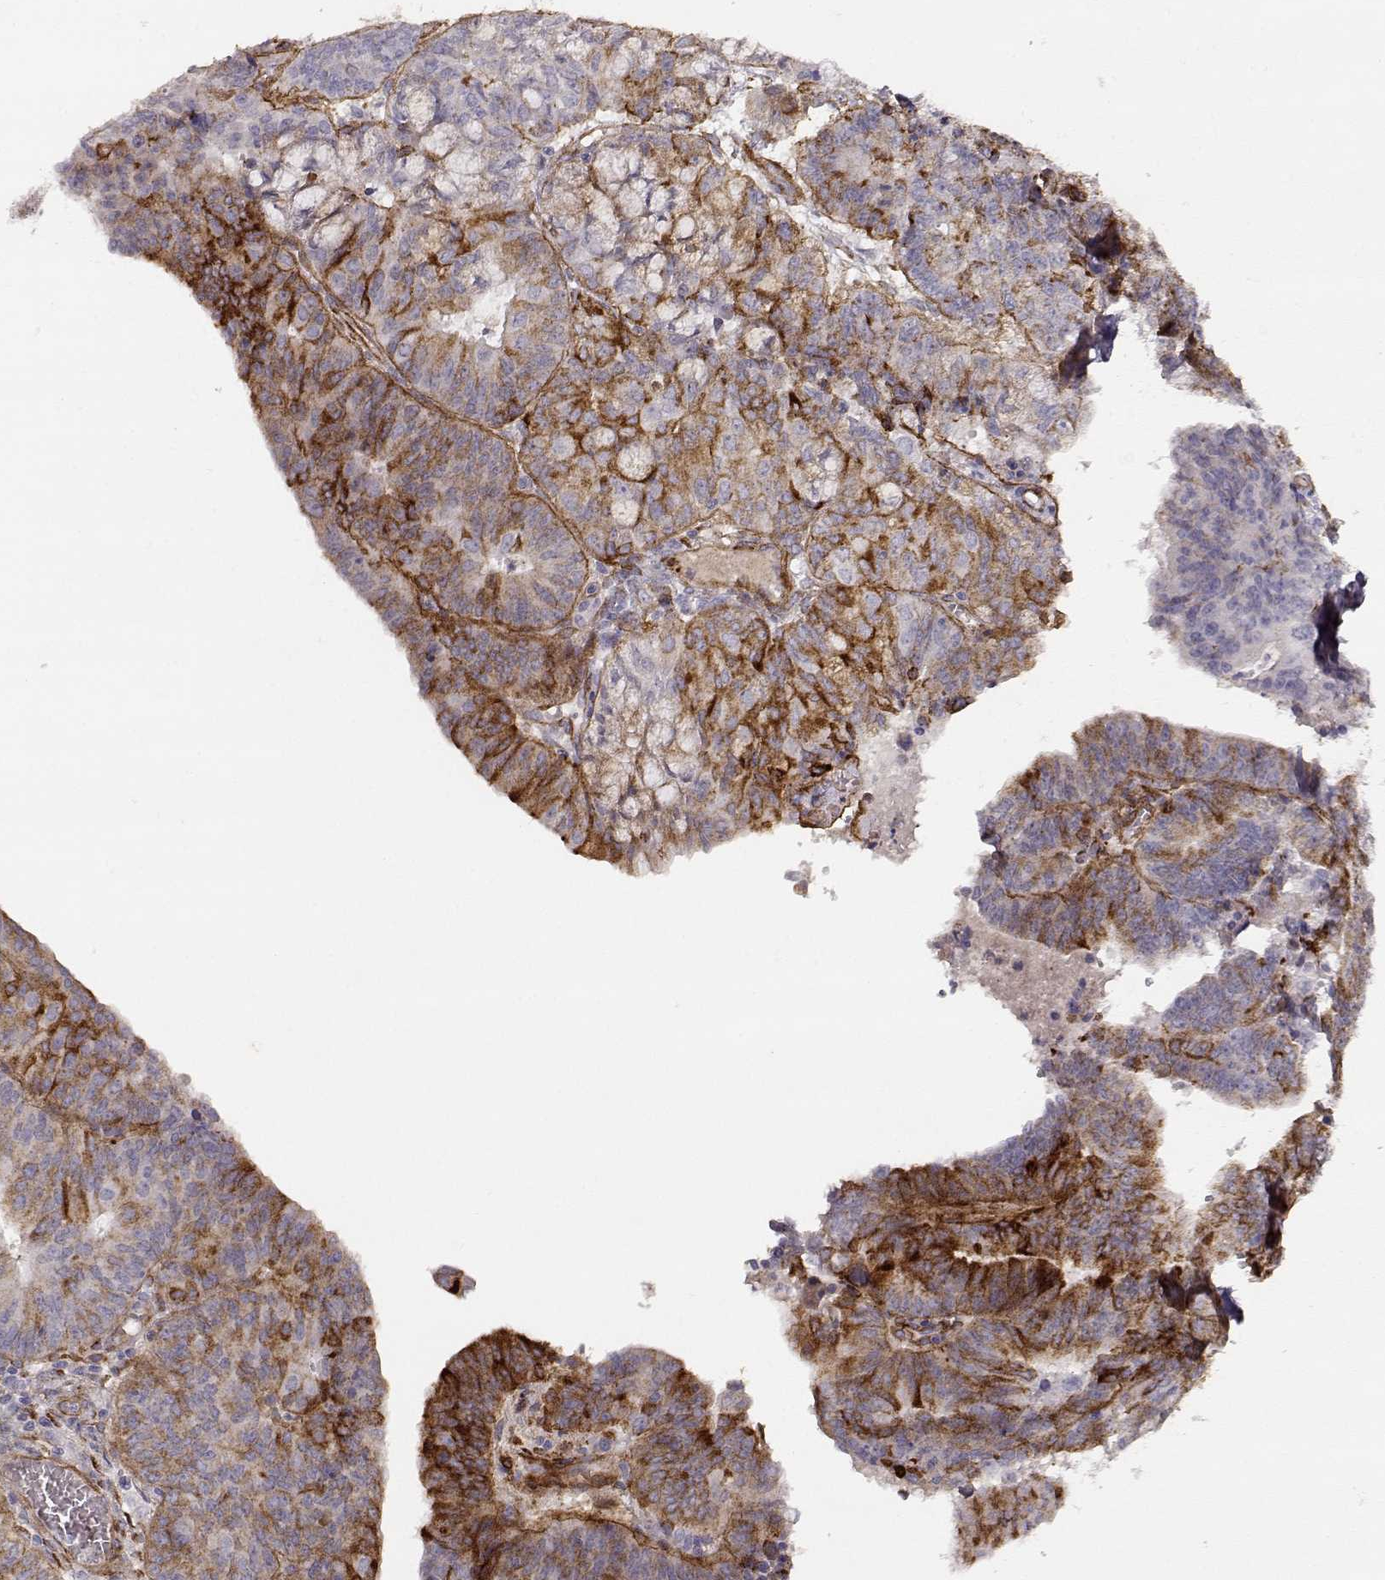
{"staining": {"intensity": "moderate", "quantity": "25%-75%", "location": "cytoplasmic/membranous"}, "tissue": "endometrial cancer", "cell_type": "Tumor cells", "image_type": "cancer", "snomed": [{"axis": "morphology", "description": "Adenocarcinoma, NOS"}, {"axis": "topography", "description": "Endometrium"}], "caption": "Immunohistochemistry image of human endometrial adenocarcinoma stained for a protein (brown), which demonstrates medium levels of moderate cytoplasmic/membranous expression in about 25%-75% of tumor cells.", "gene": "LAMC1", "patient": {"sex": "female", "age": 82}}